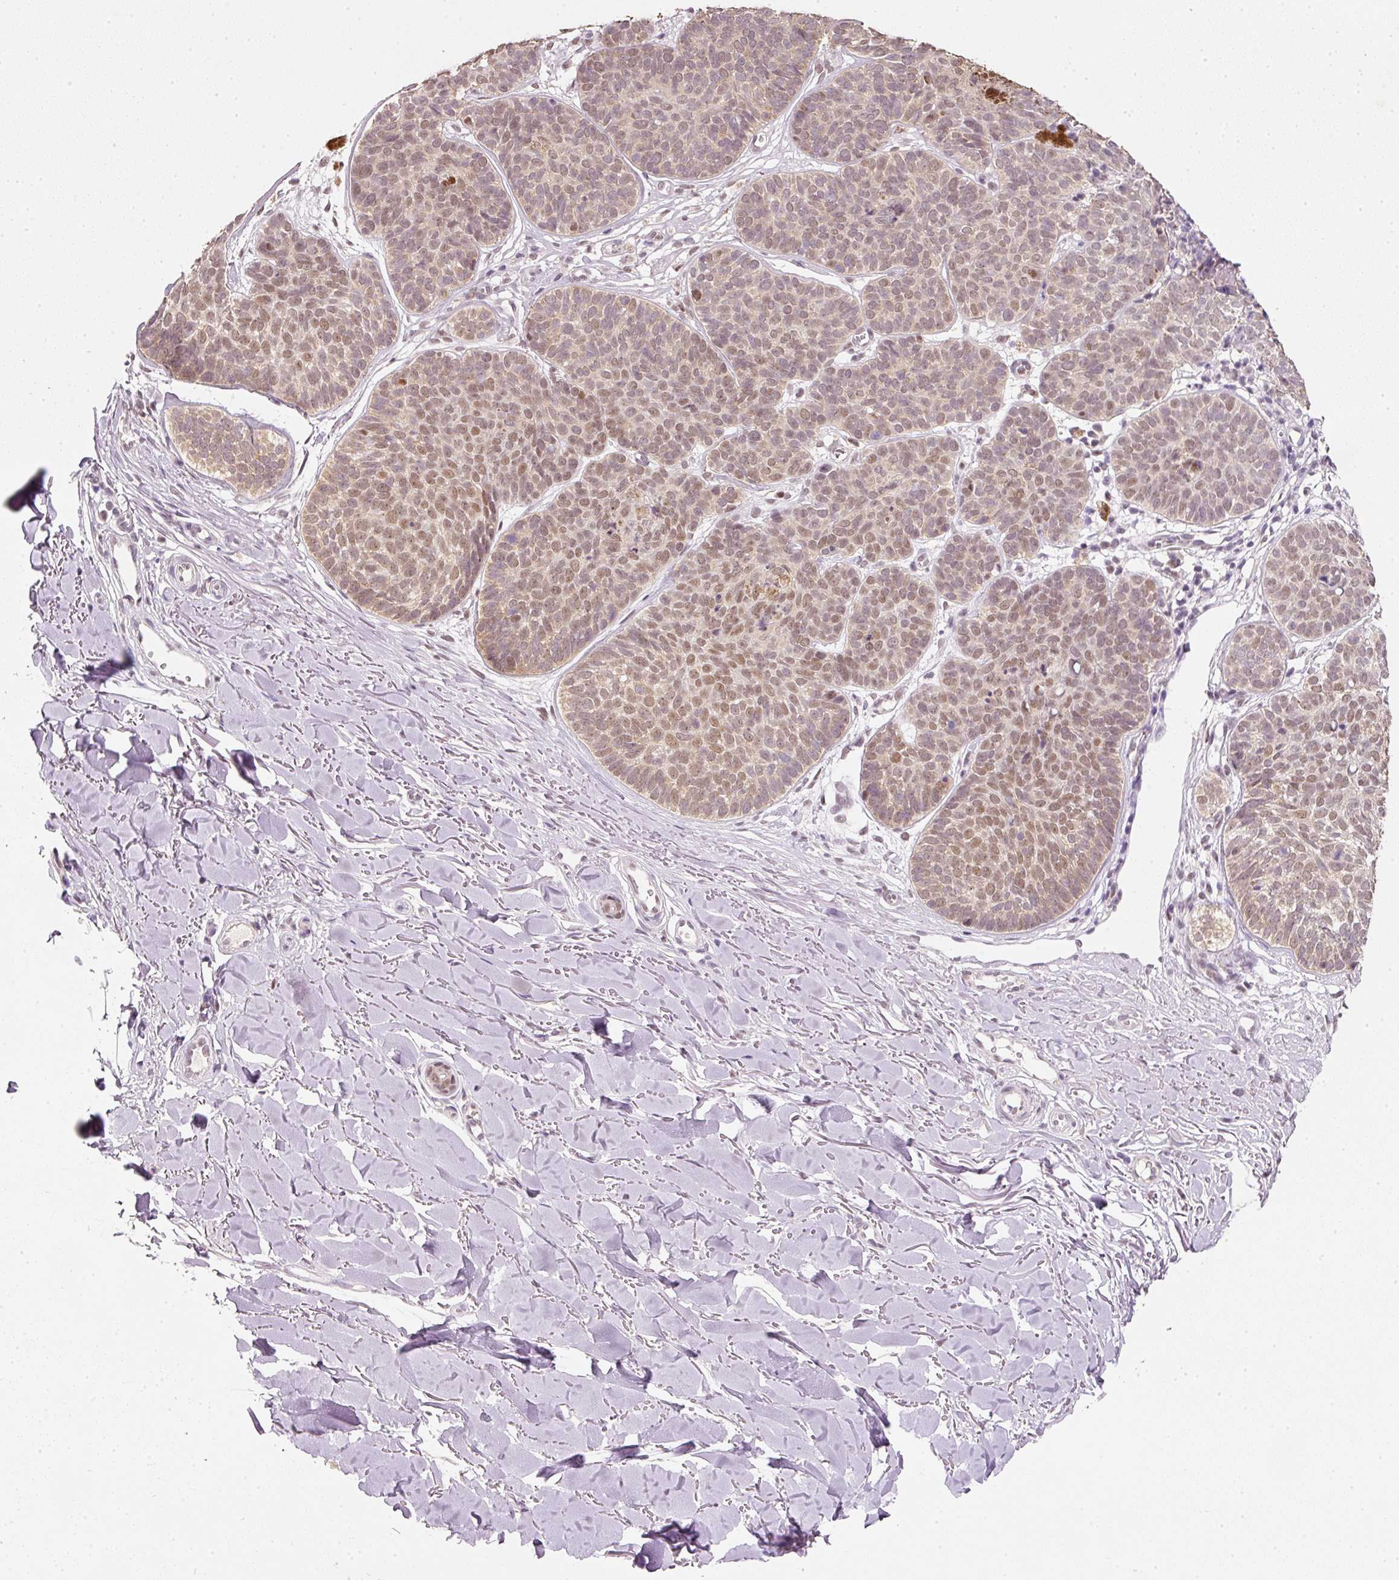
{"staining": {"intensity": "moderate", "quantity": ">75%", "location": "nuclear"}, "tissue": "skin cancer", "cell_type": "Tumor cells", "image_type": "cancer", "snomed": [{"axis": "morphology", "description": "Basal cell carcinoma"}, {"axis": "topography", "description": "Skin"}, {"axis": "topography", "description": "Skin of neck"}, {"axis": "topography", "description": "Skin of shoulder"}, {"axis": "topography", "description": "Skin of back"}], "caption": "Protein staining by IHC shows moderate nuclear positivity in about >75% of tumor cells in basal cell carcinoma (skin).", "gene": "FSTL3", "patient": {"sex": "male", "age": 80}}